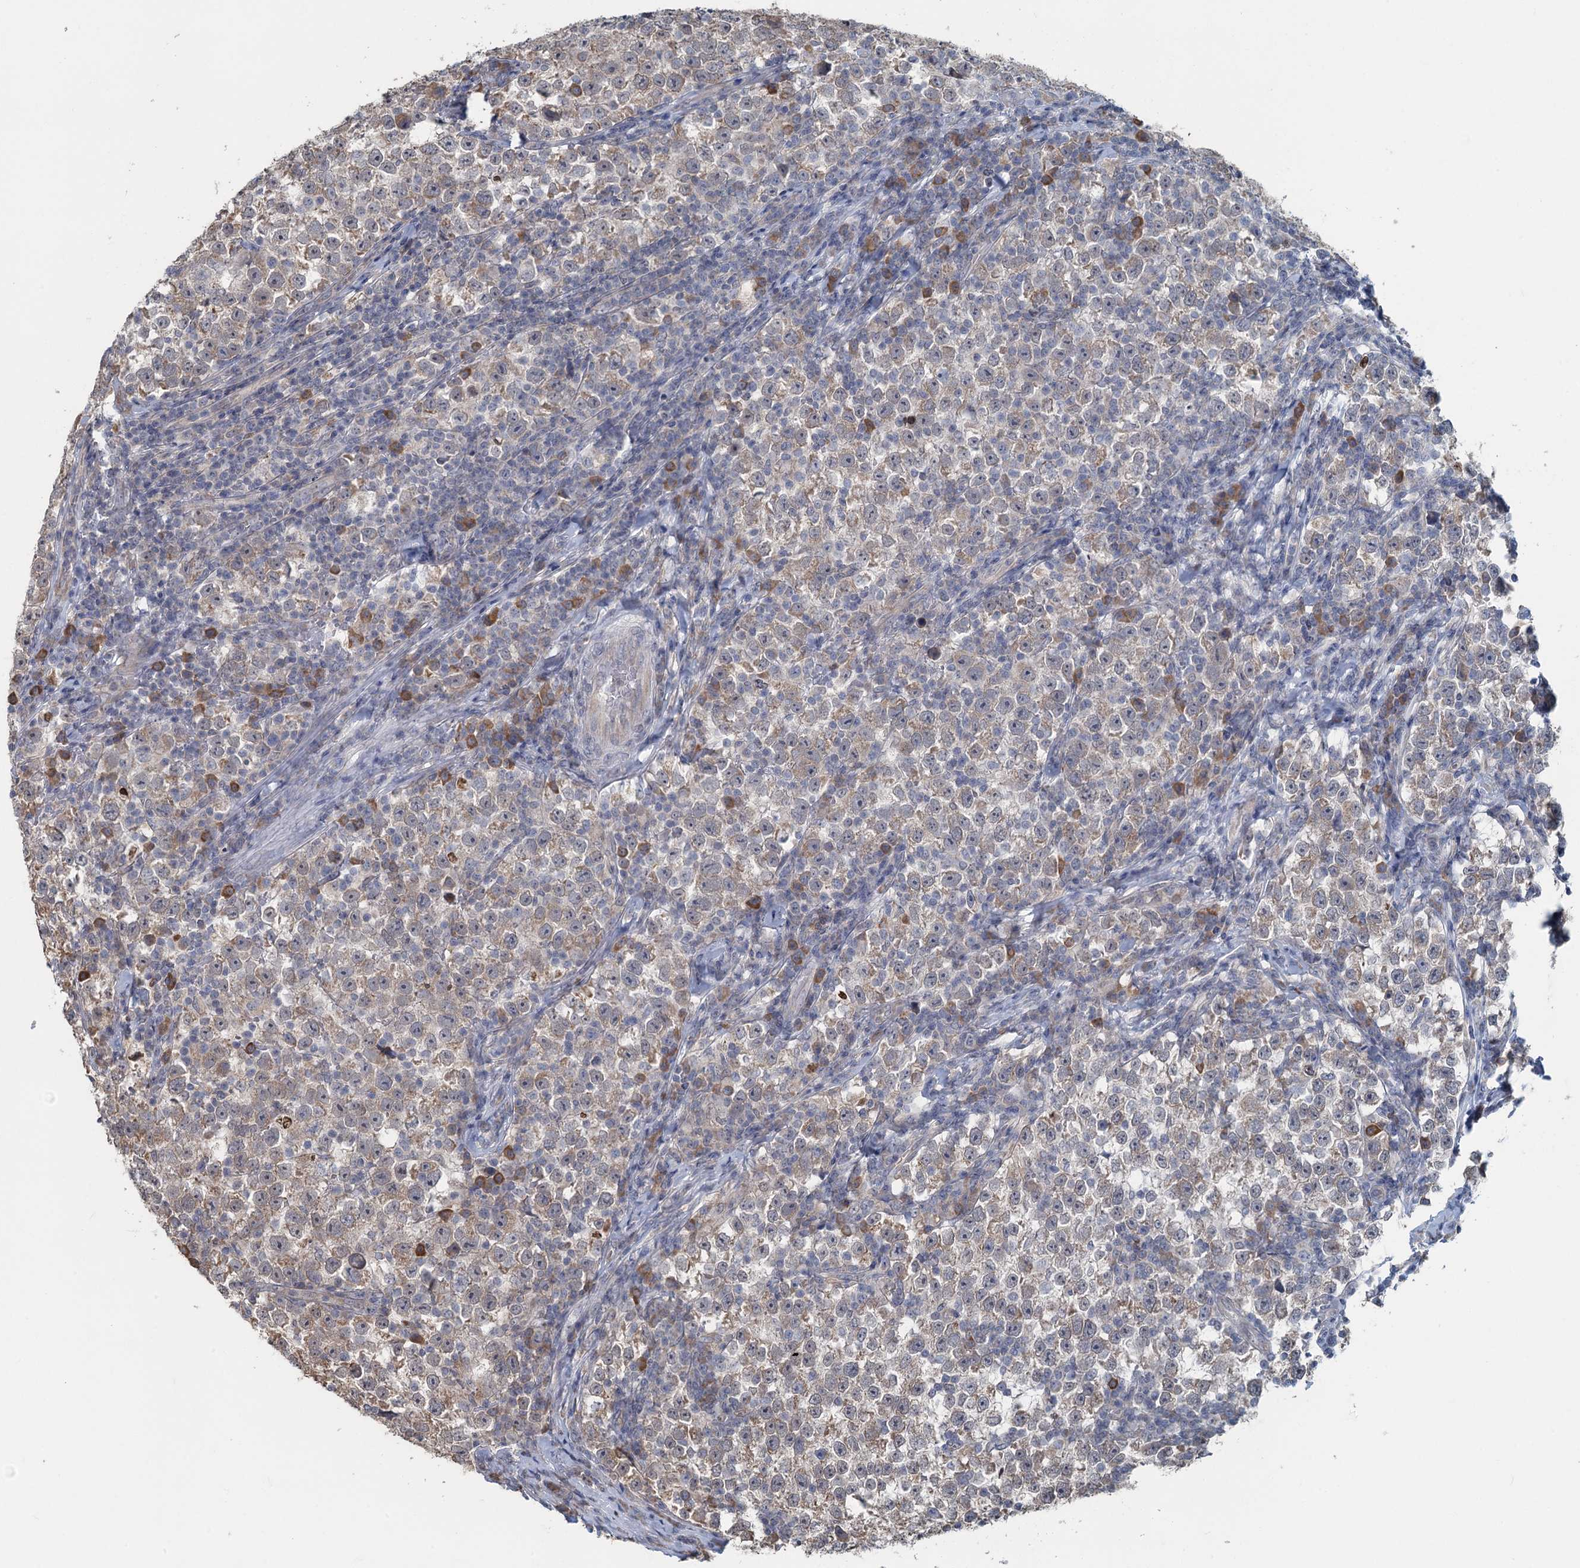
{"staining": {"intensity": "weak", "quantity": "25%-75%", "location": "cytoplasmic/membranous"}, "tissue": "testis cancer", "cell_type": "Tumor cells", "image_type": "cancer", "snomed": [{"axis": "morphology", "description": "Normal tissue, NOS"}, {"axis": "morphology", "description": "Seminoma, NOS"}, {"axis": "topography", "description": "Testis"}], "caption": "Testis cancer stained with DAB IHC shows low levels of weak cytoplasmic/membranous positivity in about 25%-75% of tumor cells.", "gene": "TEX35", "patient": {"sex": "male", "age": 43}}